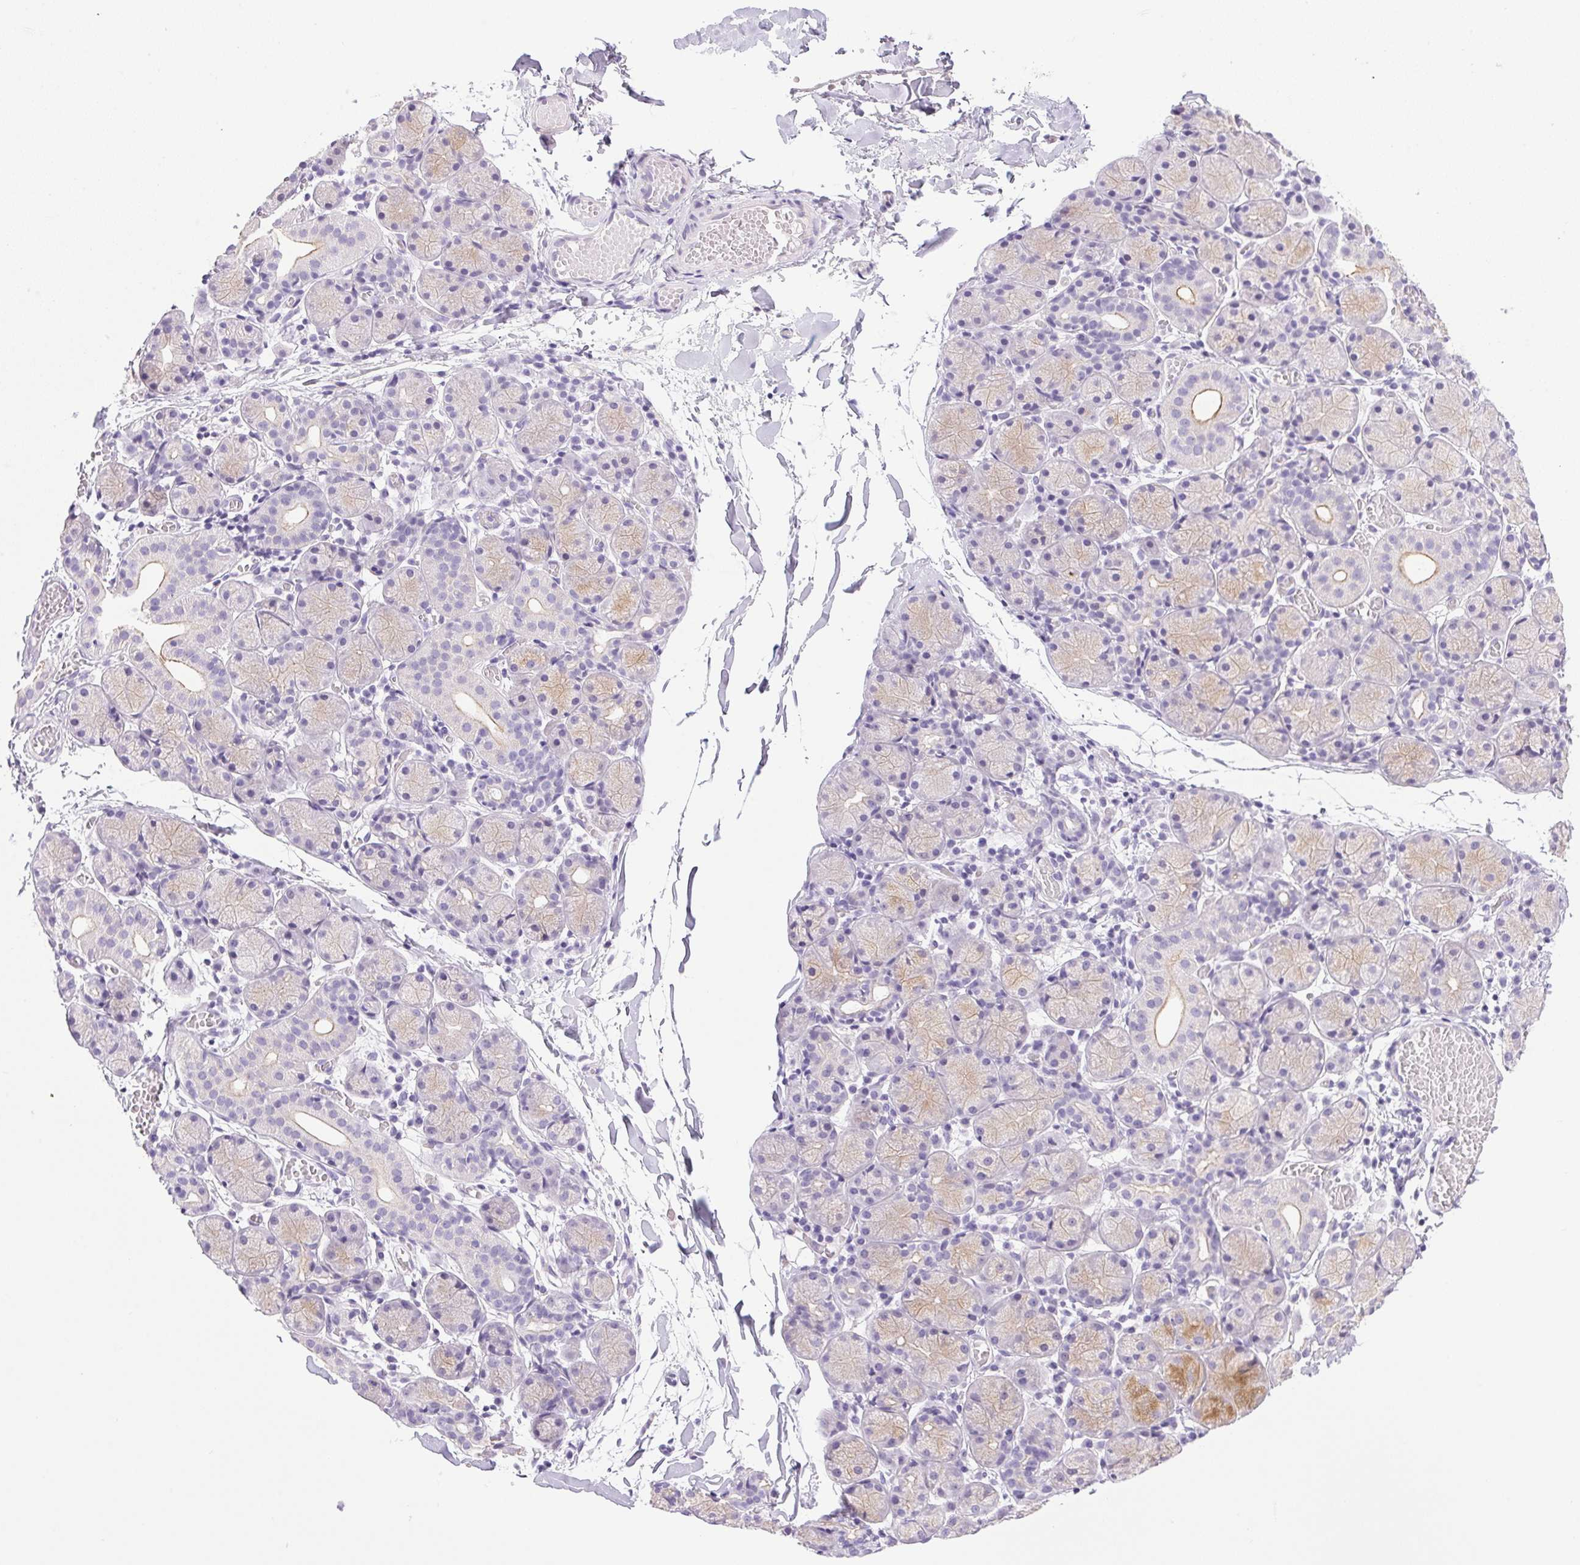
{"staining": {"intensity": "moderate", "quantity": "<25%", "location": "cytoplasmic/membranous"}, "tissue": "salivary gland", "cell_type": "Glandular cells", "image_type": "normal", "snomed": [{"axis": "morphology", "description": "Normal tissue, NOS"}, {"axis": "topography", "description": "Salivary gland"}], "caption": "Normal salivary gland shows moderate cytoplasmic/membranous expression in about <25% of glandular cells (Brightfield microscopy of DAB IHC at high magnification)..", "gene": "ATP6V0A4", "patient": {"sex": "female", "age": 24}}